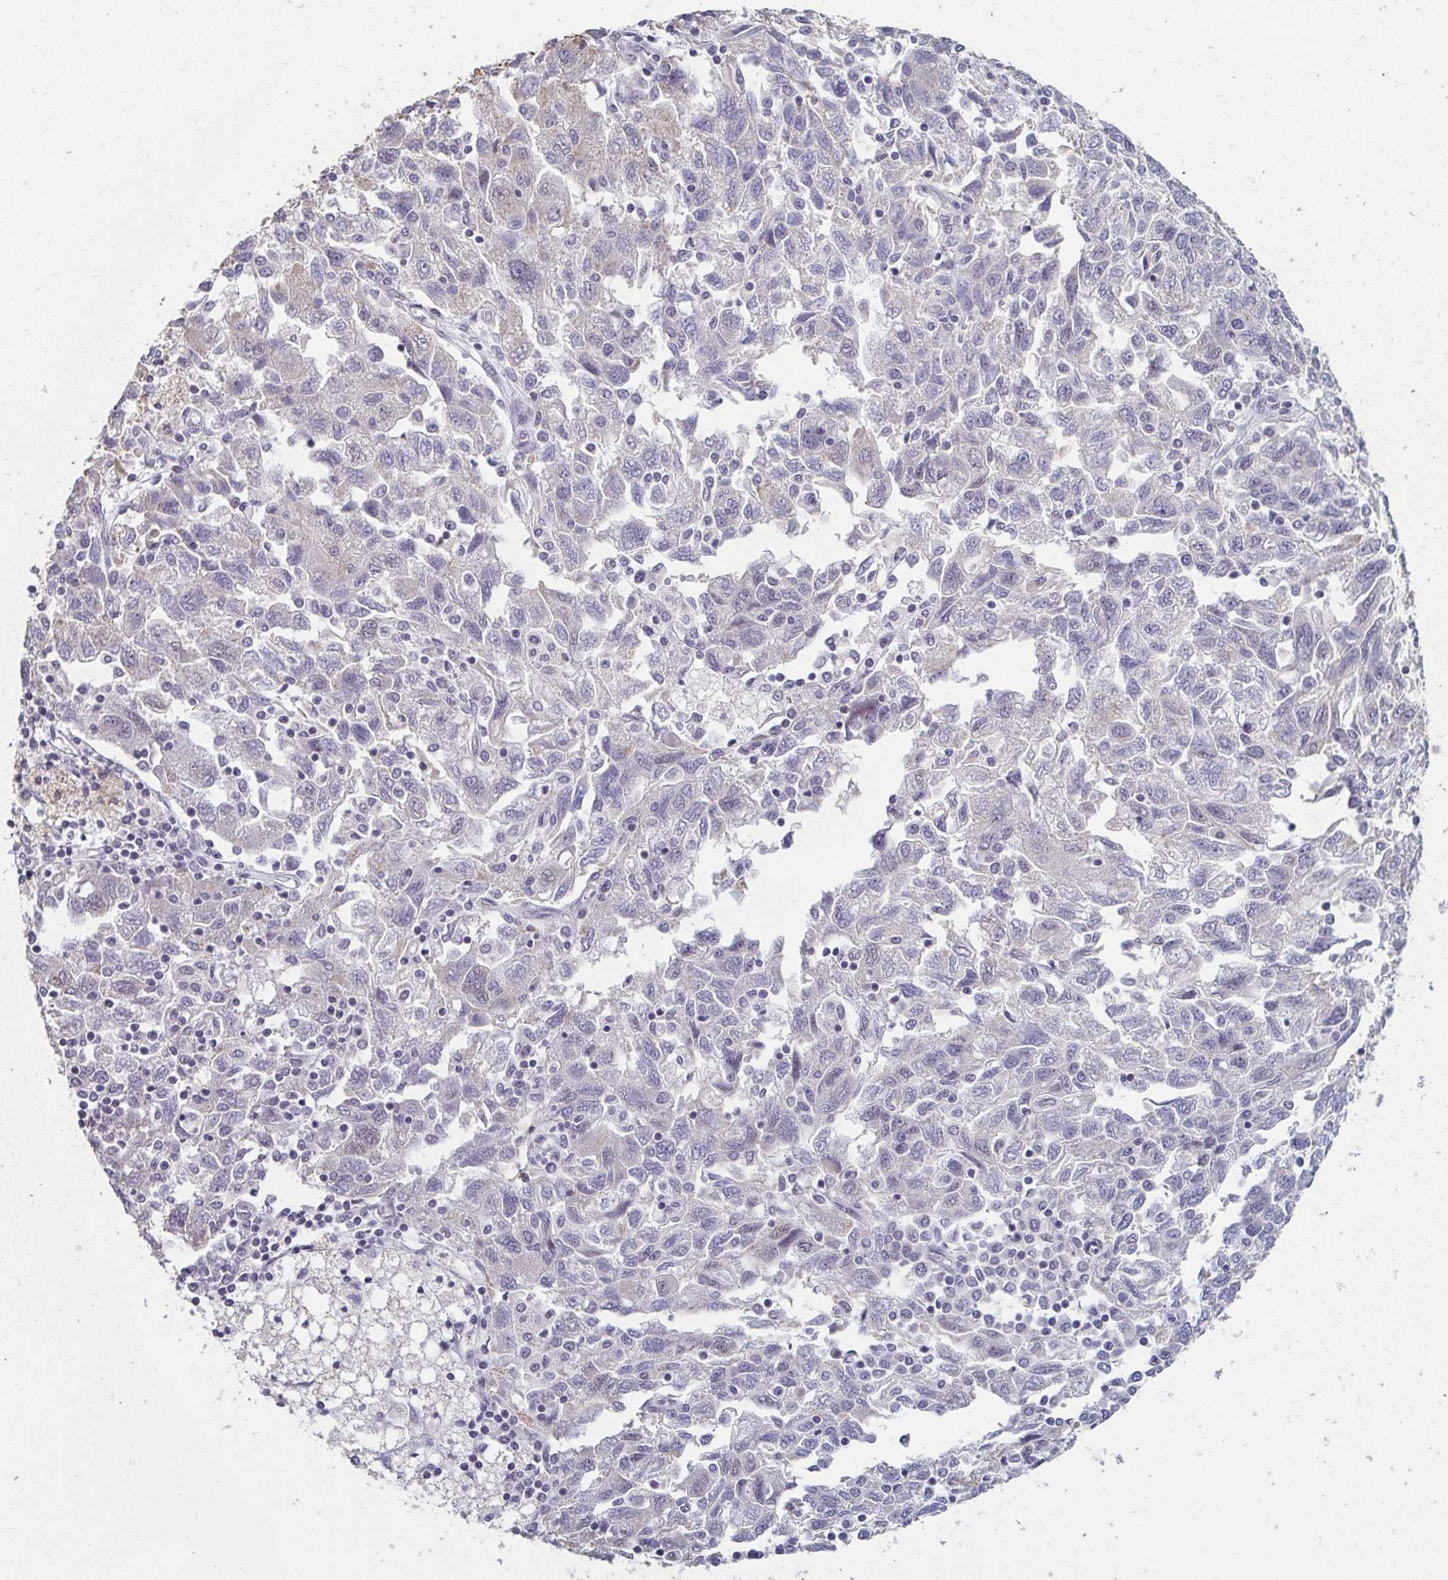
{"staining": {"intensity": "negative", "quantity": "none", "location": "none"}, "tissue": "ovarian cancer", "cell_type": "Tumor cells", "image_type": "cancer", "snomed": [{"axis": "morphology", "description": "Carcinoma, NOS"}, {"axis": "morphology", "description": "Cystadenocarcinoma, serous, NOS"}, {"axis": "topography", "description": "Ovary"}], "caption": "Tumor cells are negative for brown protein staining in ovarian cancer (serous cystadenocarcinoma).", "gene": "NUP133", "patient": {"sex": "female", "age": 69}}